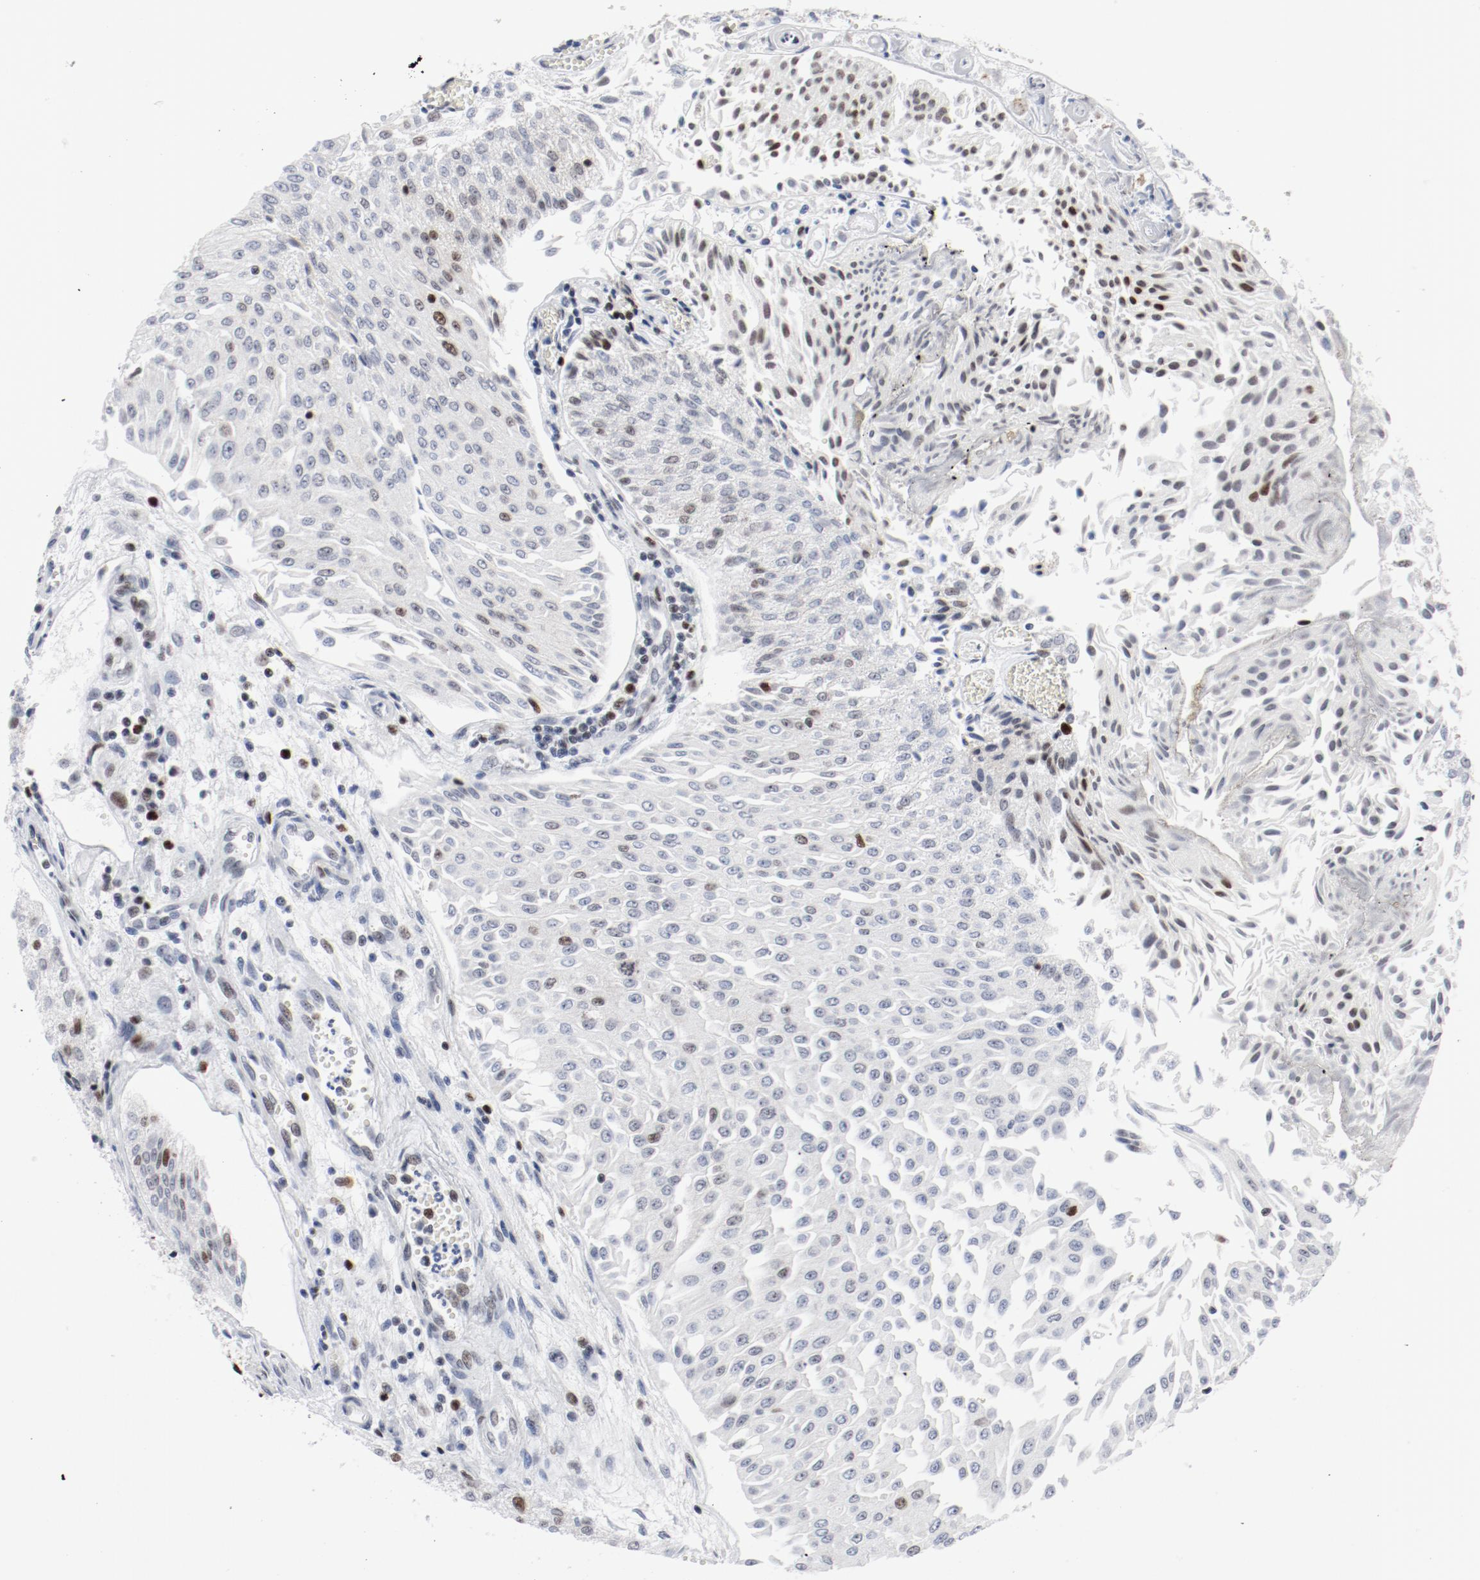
{"staining": {"intensity": "weak", "quantity": "<25%", "location": "nuclear"}, "tissue": "urothelial cancer", "cell_type": "Tumor cells", "image_type": "cancer", "snomed": [{"axis": "morphology", "description": "Urothelial carcinoma, Low grade"}, {"axis": "topography", "description": "Urinary bladder"}], "caption": "The immunohistochemistry (IHC) image has no significant staining in tumor cells of urothelial cancer tissue.", "gene": "POLD1", "patient": {"sex": "male", "age": 86}}